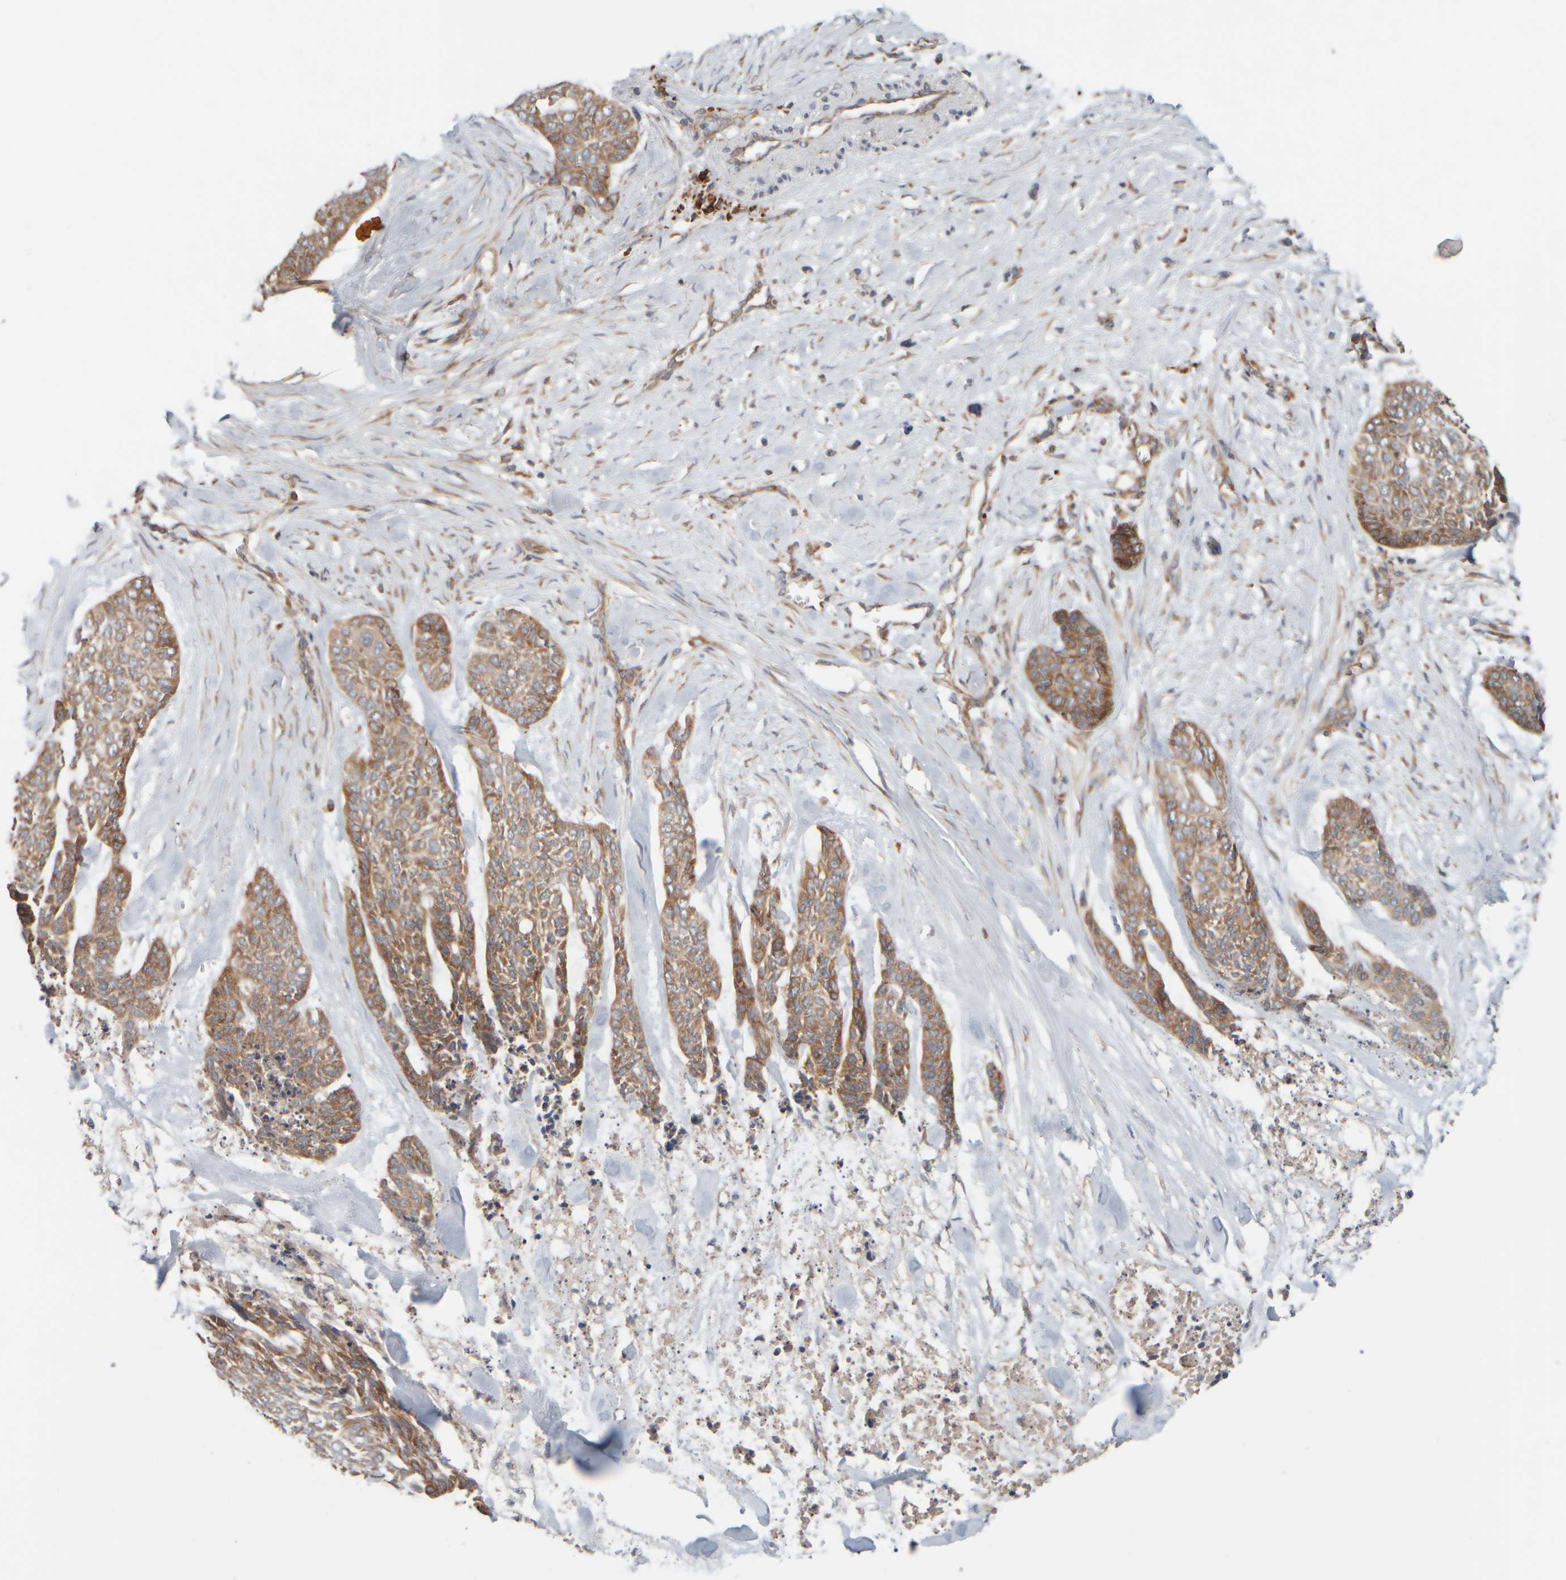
{"staining": {"intensity": "moderate", "quantity": ">75%", "location": "cytoplasmic/membranous"}, "tissue": "skin cancer", "cell_type": "Tumor cells", "image_type": "cancer", "snomed": [{"axis": "morphology", "description": "Basal cell carcinoma"}, {"axis": "topography", "description": "Skin"}], "caption": "This histopathology image exhibits immunohistochemistry (IHC) staining of basal cell carcinoma (skin), with medium moderate cytoplasmic/membranous expression in about >75% of tumor cells.", "gene": "EIF2B3", "patient": {"sex": "female", "age": 64}}